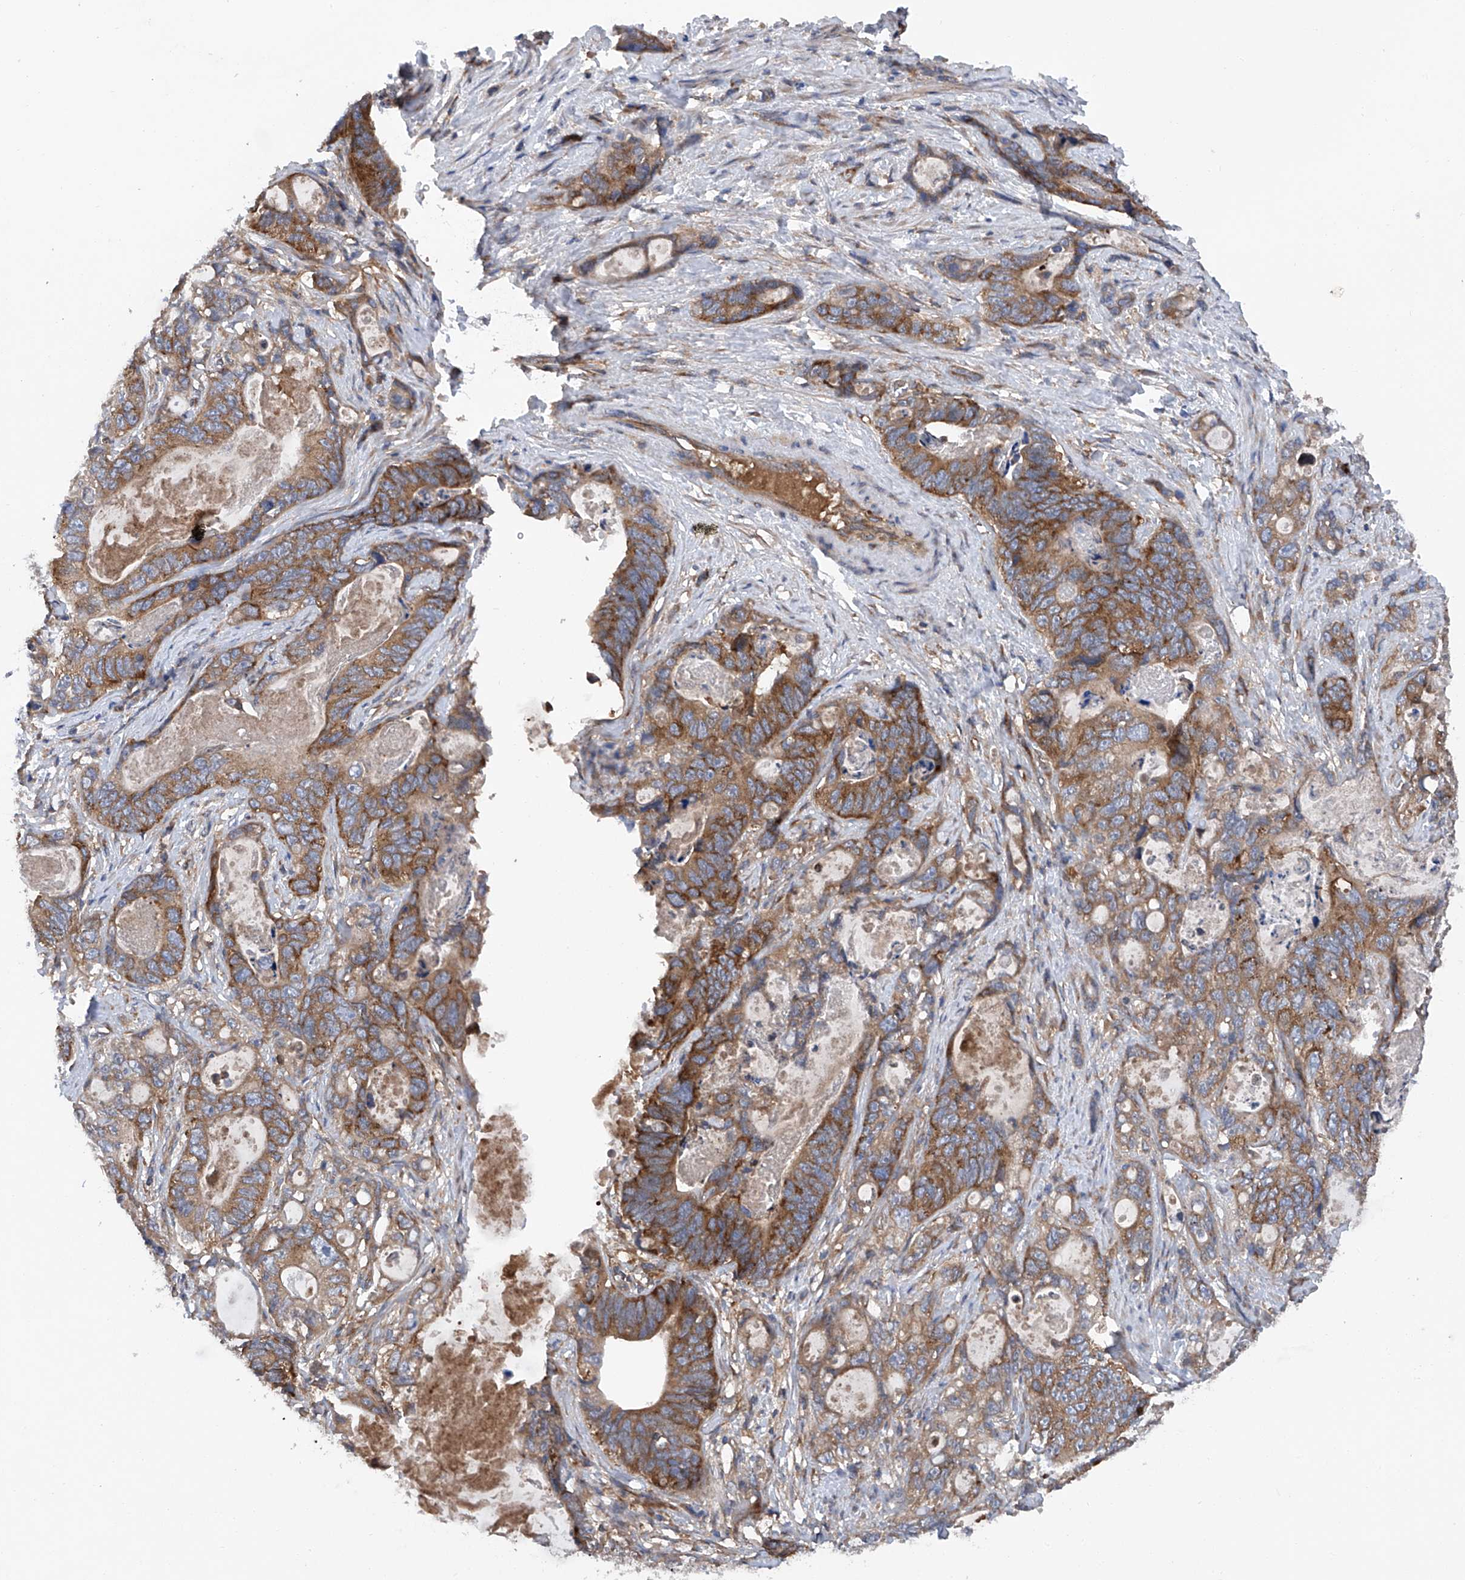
{"staining": {"intensity": "strong", "quantity": ">75%", "location": "cytoplasmic/membranous"}, "tissue": "stomach cancer", "cell_type": "Tumor cells", "image_type": "cancer", "snomed": [{"axis": "morphology", "description": "Normal tissue, NOS"}, {"axis": "morphology", "description": "Adenocarcinoma, NOS"}, {"axis": "topography", "description": "Stomach"}], "caption": "Immunohistochemical staining of stomach adenocarcinoma reveals strong cytoplasmic/membranous protein staining in about >75% of tumor cells. (DAB IHC with brightfield microscopy, high magnification).", "gene": "ASCC3", "patient": {"sex": "female", "age": 89}}